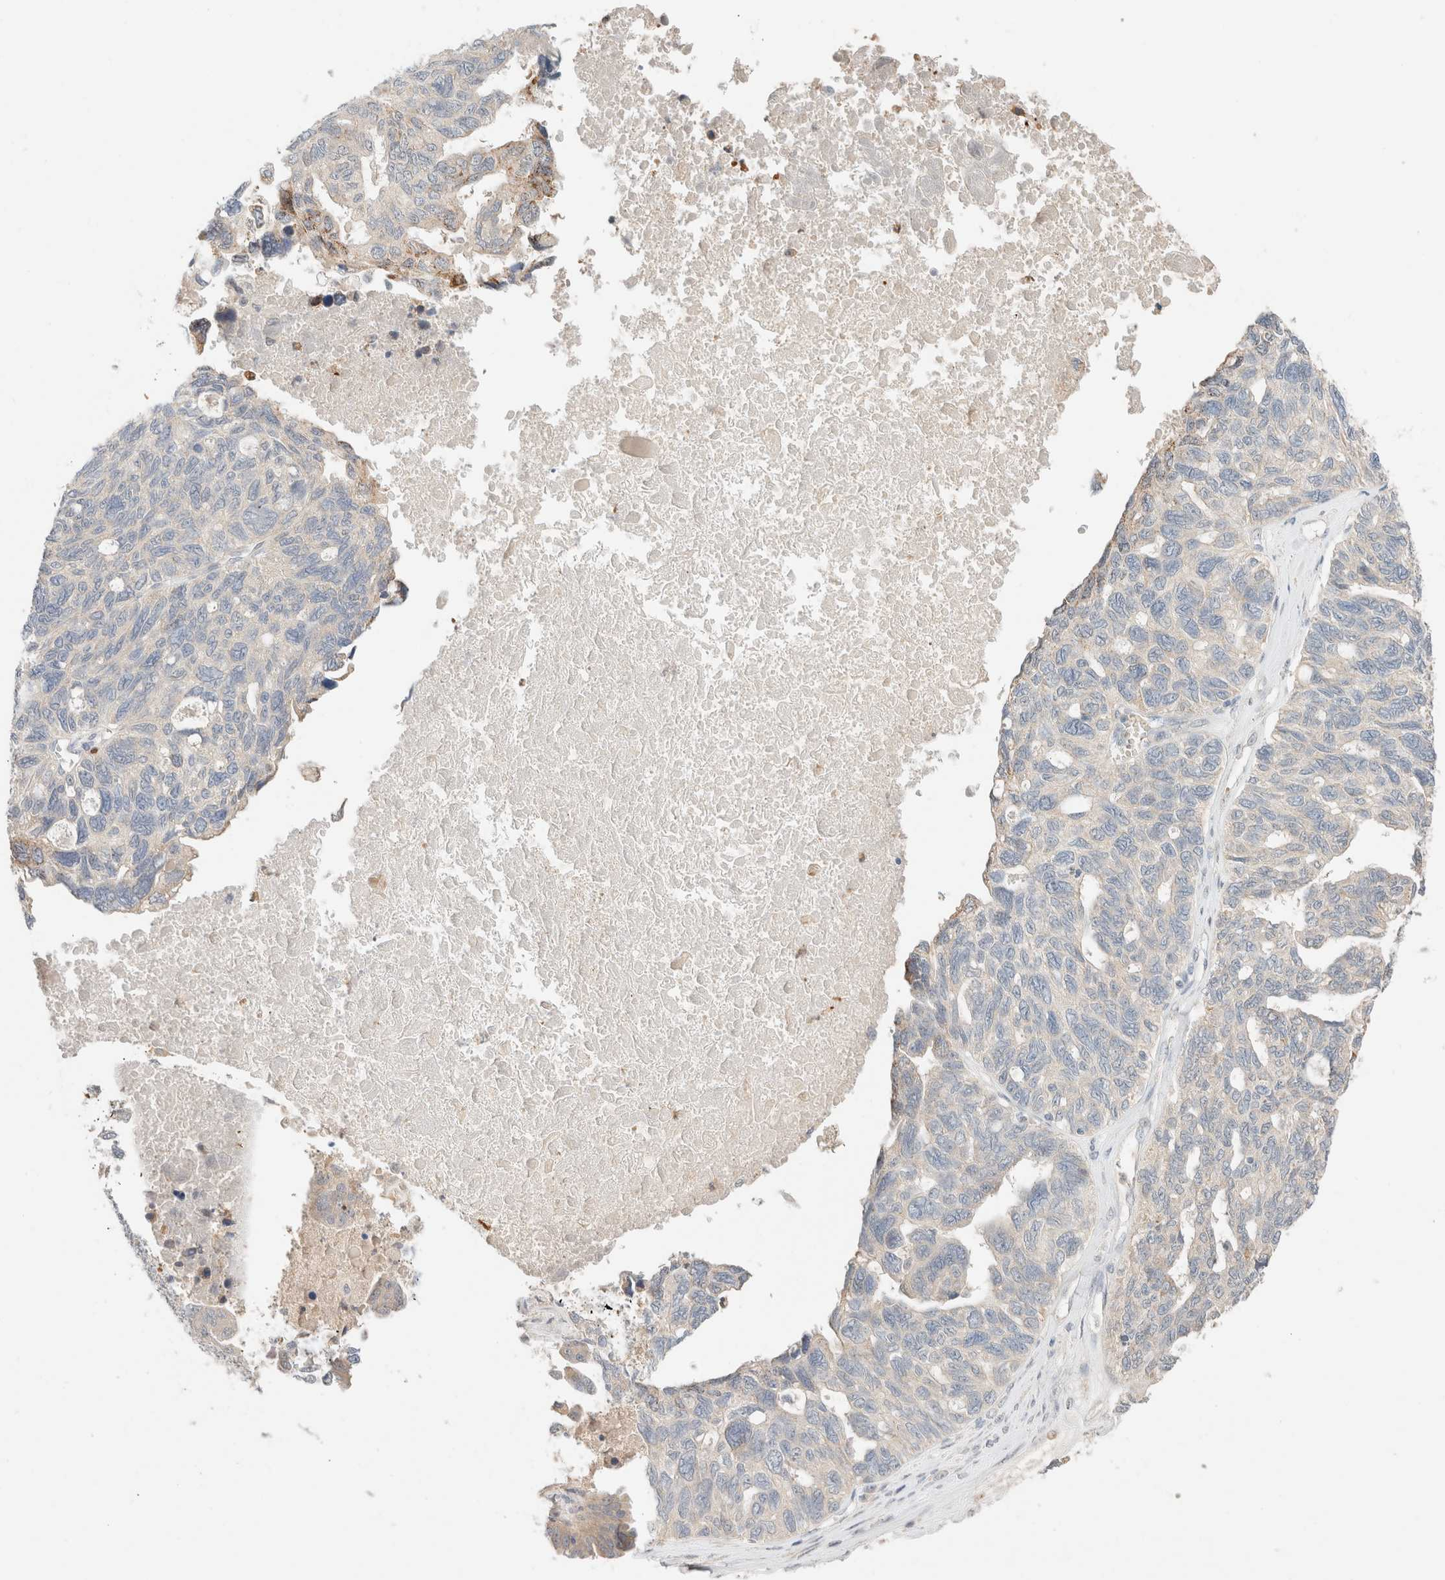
{"staining": {"intensity": "negative", "quantity": "none", "location": "none"}, "tissue": "ovarian cancer", "cell_type": "Tumor cells", "image_type": "cancer", "snomed": [{"axis": "morphology", "description": "Cystadenocarcinoma, serous, NOS"}, {"axis": "topography", "description": "Ovary"}], "caption": "High power microscopy image of an immunohistochemistry photomicrograph of ovarian serous cystadenocarcinoma, revealing no significant positivity in tumor cells.", "gene": "SGSM2", "patient": {"sex": "female", "age": 79}}